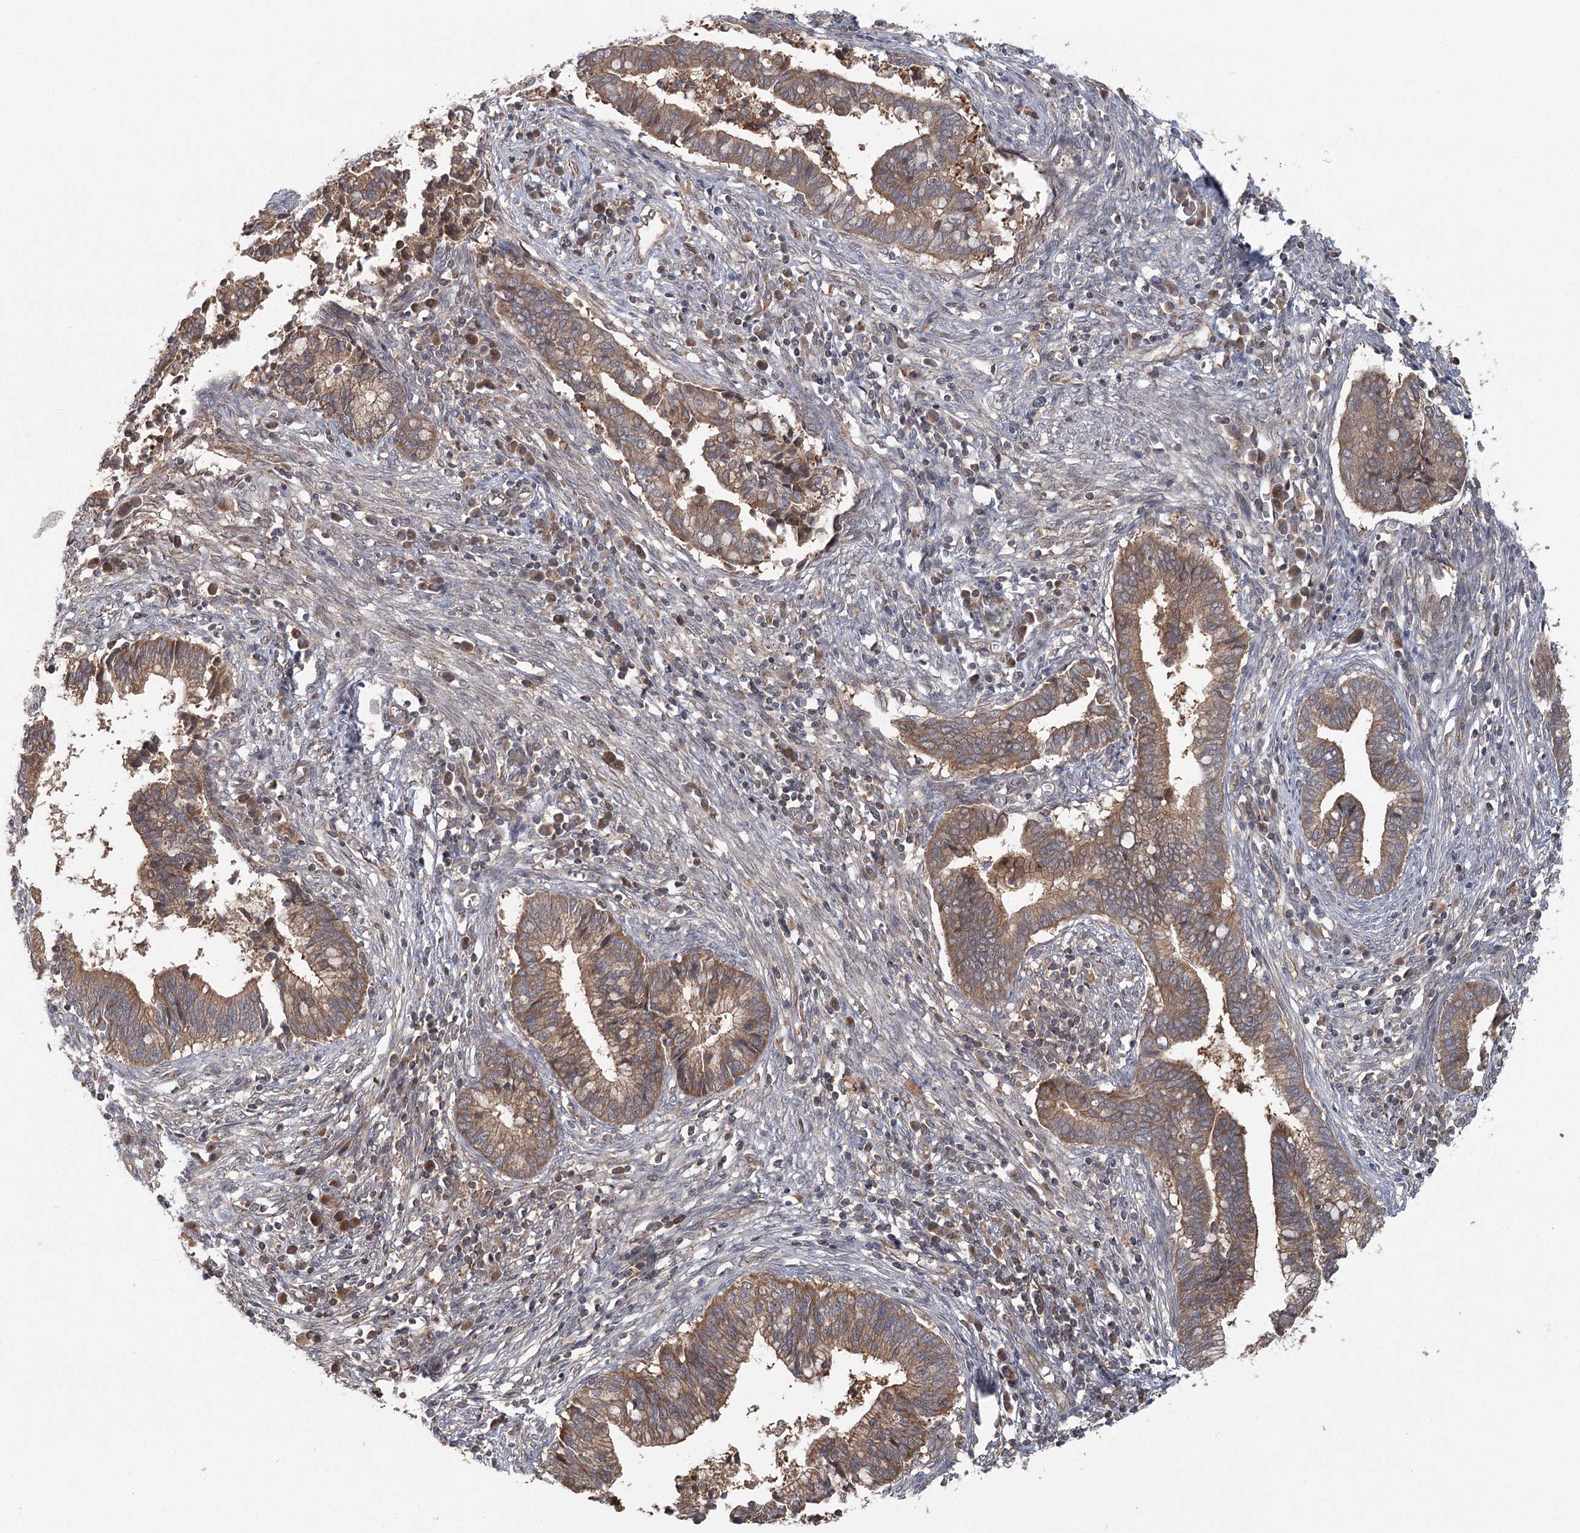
{"staining": {"intensity": "moderate", "quantity": ">75%", "location": "cytoplasmic/membranous"}, "tissue": "cervical cancer", "cell_type": "Tumor cells", "image_type": "cancer", "snomed": [{"axis": "morphology", "description": "Adenocarcinoma, NOS"}, {"axis": "topography", "description": "Cervix"}], "caption": "Cervical adenocarcinoma tissue demonstrates moderate cytoplasmic/membranous expression in about >75% of tumor cells", "gene": "LRRC14B", "patient": {"sex": "female", "age": 44}}